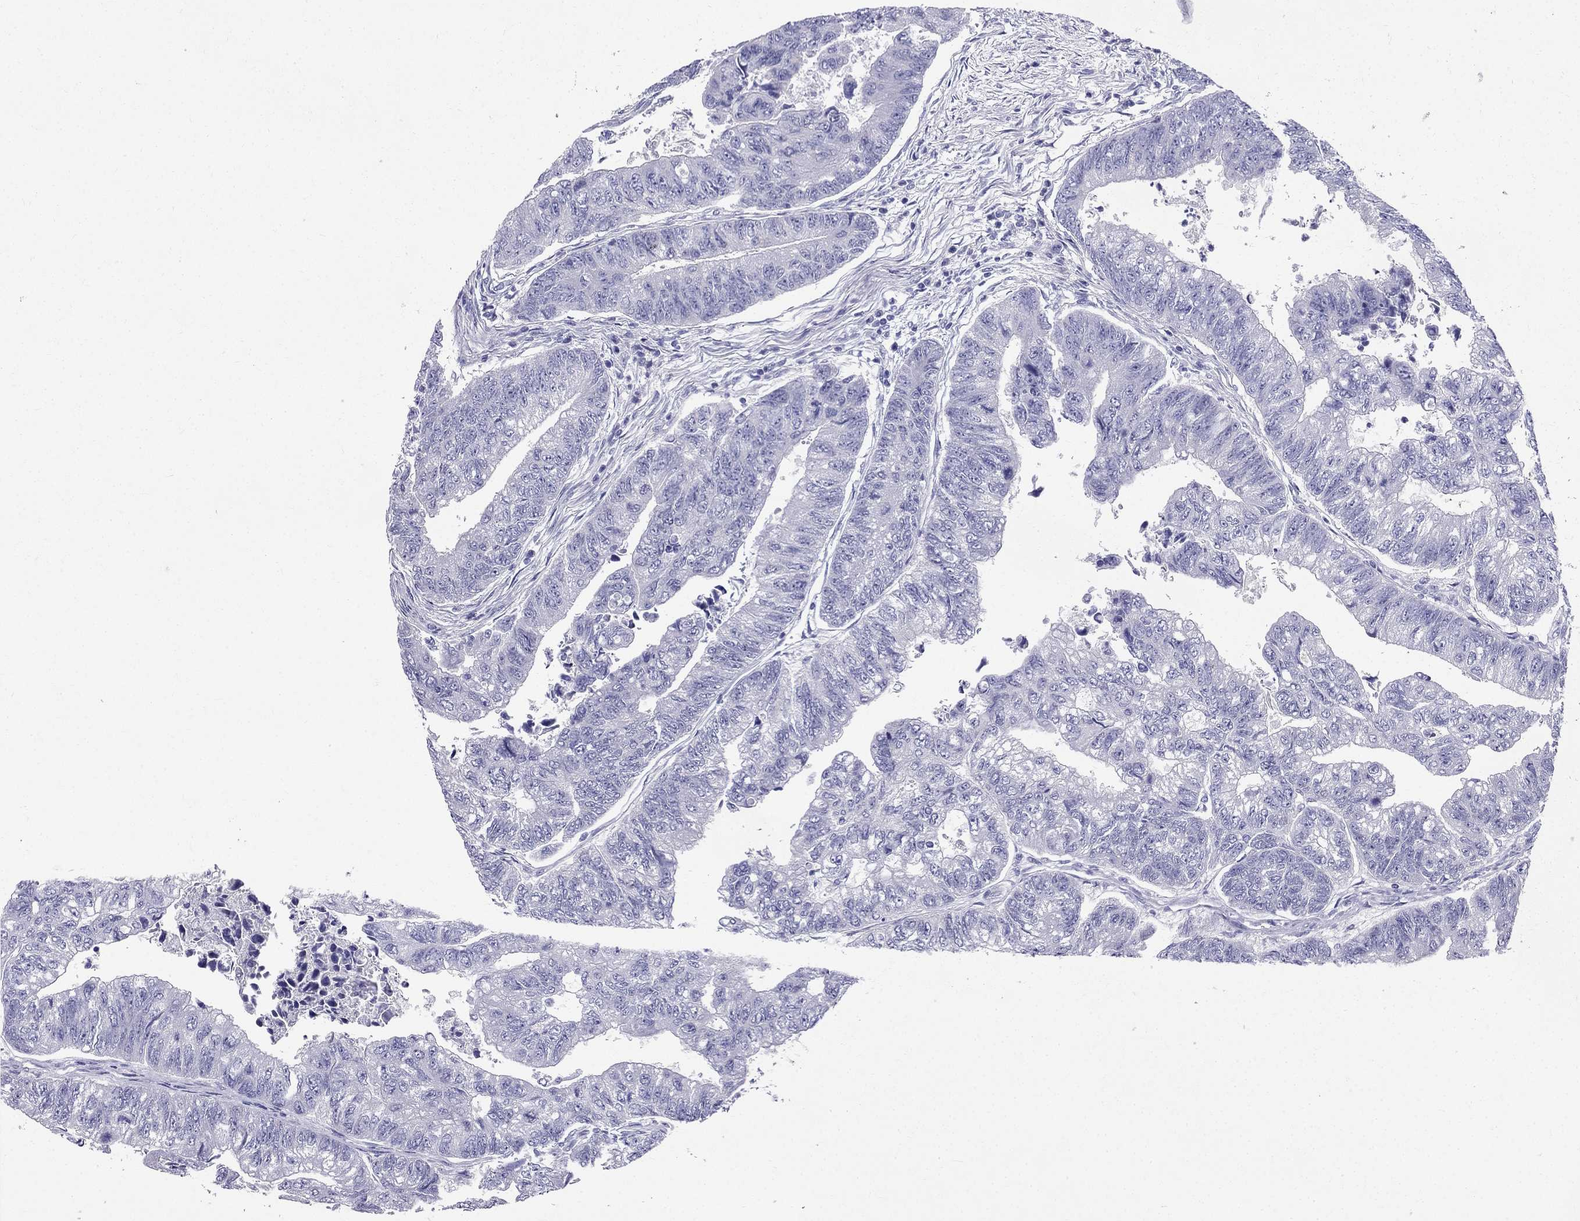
{"staining": {"intensity": "negative", "quantity": "none", "location": "none"}, "tissue": "colorectal cancer", "cell_type": "Tumor cells", "image_type": "cancer", "snomed": [{"axis": "morphology", "description": "Adenocarcinoma, NOS"}, {"axis": "topography", "description": "Colon"}], "caption": "DAB immunohistochemical staining of adenocarcinoma (colorectal) exhibits no significant staining in tumor cells. (Brightfield microscopy of DAB (3,3'-diaminobenzidine) immunohistochemistry (IHC) at high magnification).", "gene": "ZNF541", "patient": {"sex": "female", "age": 65}}